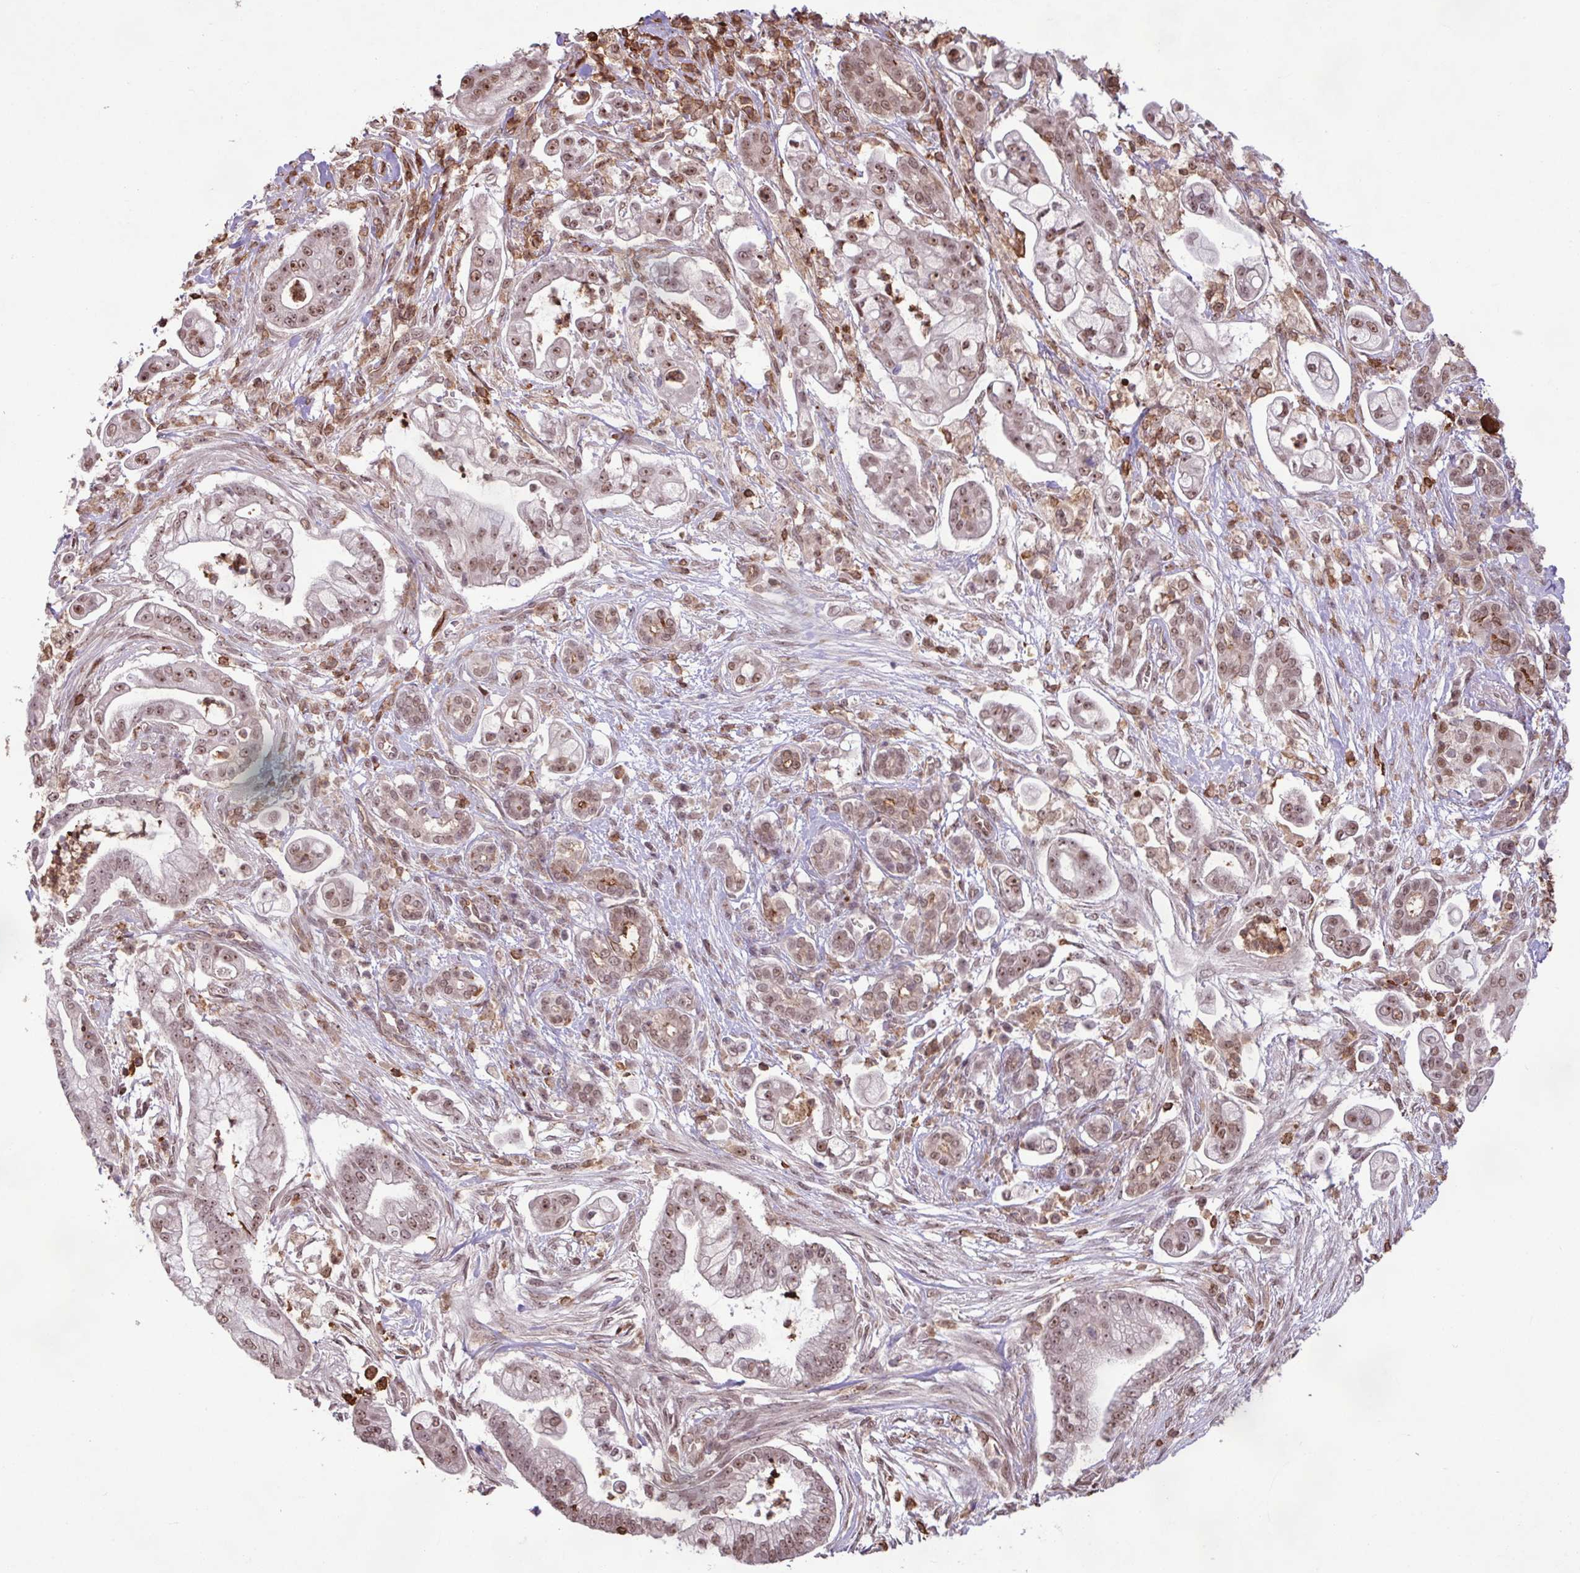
{"staining": {"intensity": "weak", "quantity": ">75%", "location": "nuclear"}, "tissue": "pancreatic cancer", "cell_type": "Tumor cells", "image_type": "cancer", "snomed": [{"axis": "morphology", "description": "Adenocarcinoma, NOS"}, {"axis": "topography", "description": "Pancreas"}], "caption": "Protein analysis of pancreatic cancer (adenocarcinoma) tissue displays weak nuclear expression in approximately >75% of tumor cells. The staining was performed using DAB (3,3'-diaminobenzidine) to visualize the protein expression in brown, while the nuclei were stained in blue with hematoxylin (Magnification: 20x).", "gene": "GON7", "patient": {"sex": "female", "age": 69}}